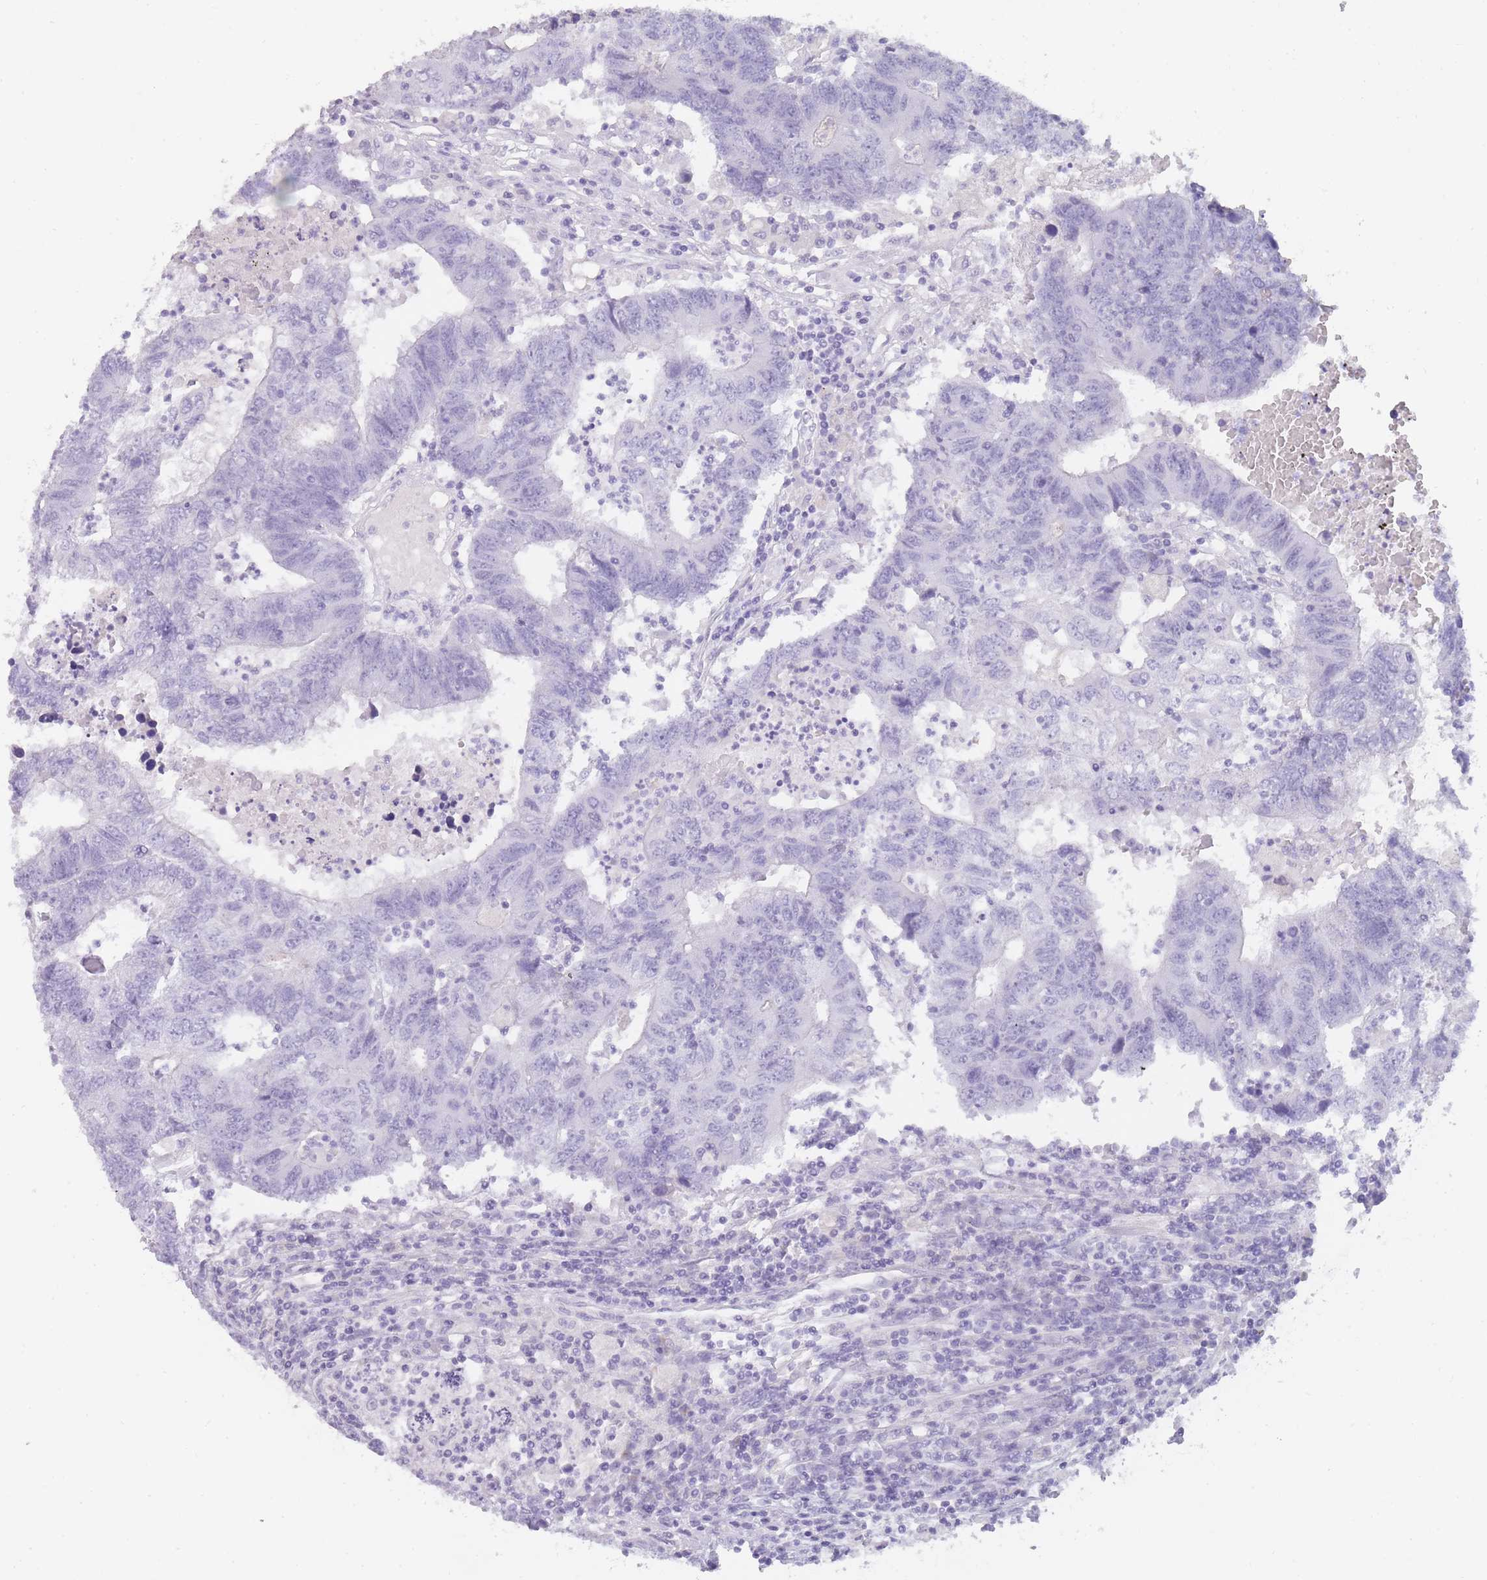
{"staining": {"intensity": "negative", "quantity": "none", "location": "none"}, "tissue": "colorectal cancer", "cell_type": "Tumor cells", "image_type": "cancer", "snomed": [{"axis": "morphology", "description": "Adenocarcinoma, NOS"}, {"axis": "topography", "description": "Colon"}], "caption": "High power microscopy image of an immunohistochemistry micrograph of colorectal cancer (adenocarcinoma), revealing no significant expression in tumor cells.", "gene": "TCP11", "patient": {"sex": "female", "age": 48}}